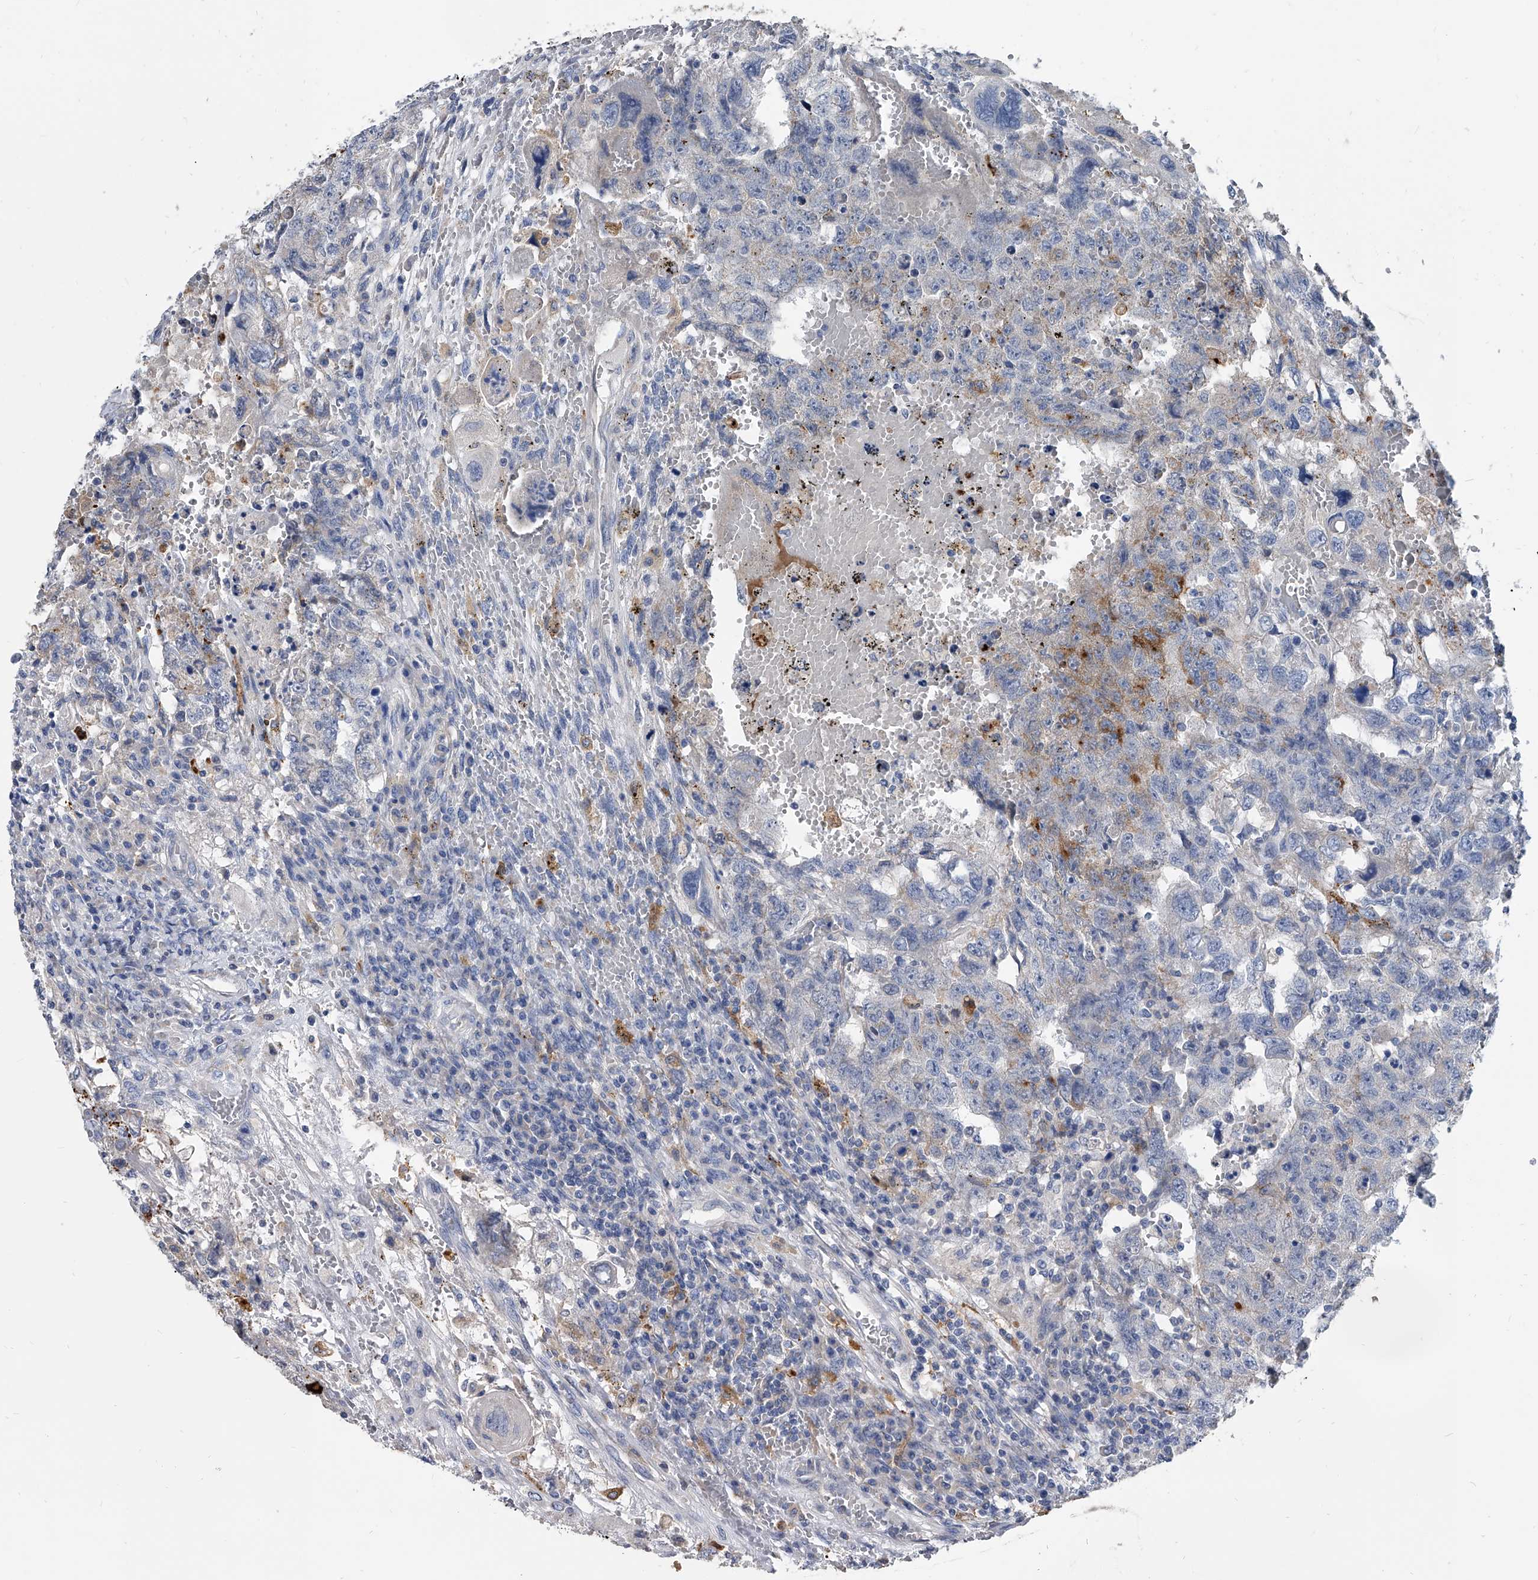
{"staining": {"intensity": "moderate", "quantity": "<25%", "location": "cytoplasmic/membranous"}, "tissue": "testis cancer", "cell_type": "Tumor cells", "image_type": "cancer", "snomed": [{"axis": "morphology", "description": "Carcinoma, Embryonal, NOS"}, {"axis": "topography", "description": "Testis"}], "caption": "Immunohistochemistry of human embryonal carcinoma (testis) displays low levels of moderate cytoplasmic/membranous positivity in approximately <25% of tumor cells.", "gene": "SPP1", "patient": {"sex": "male", "age": 26}}